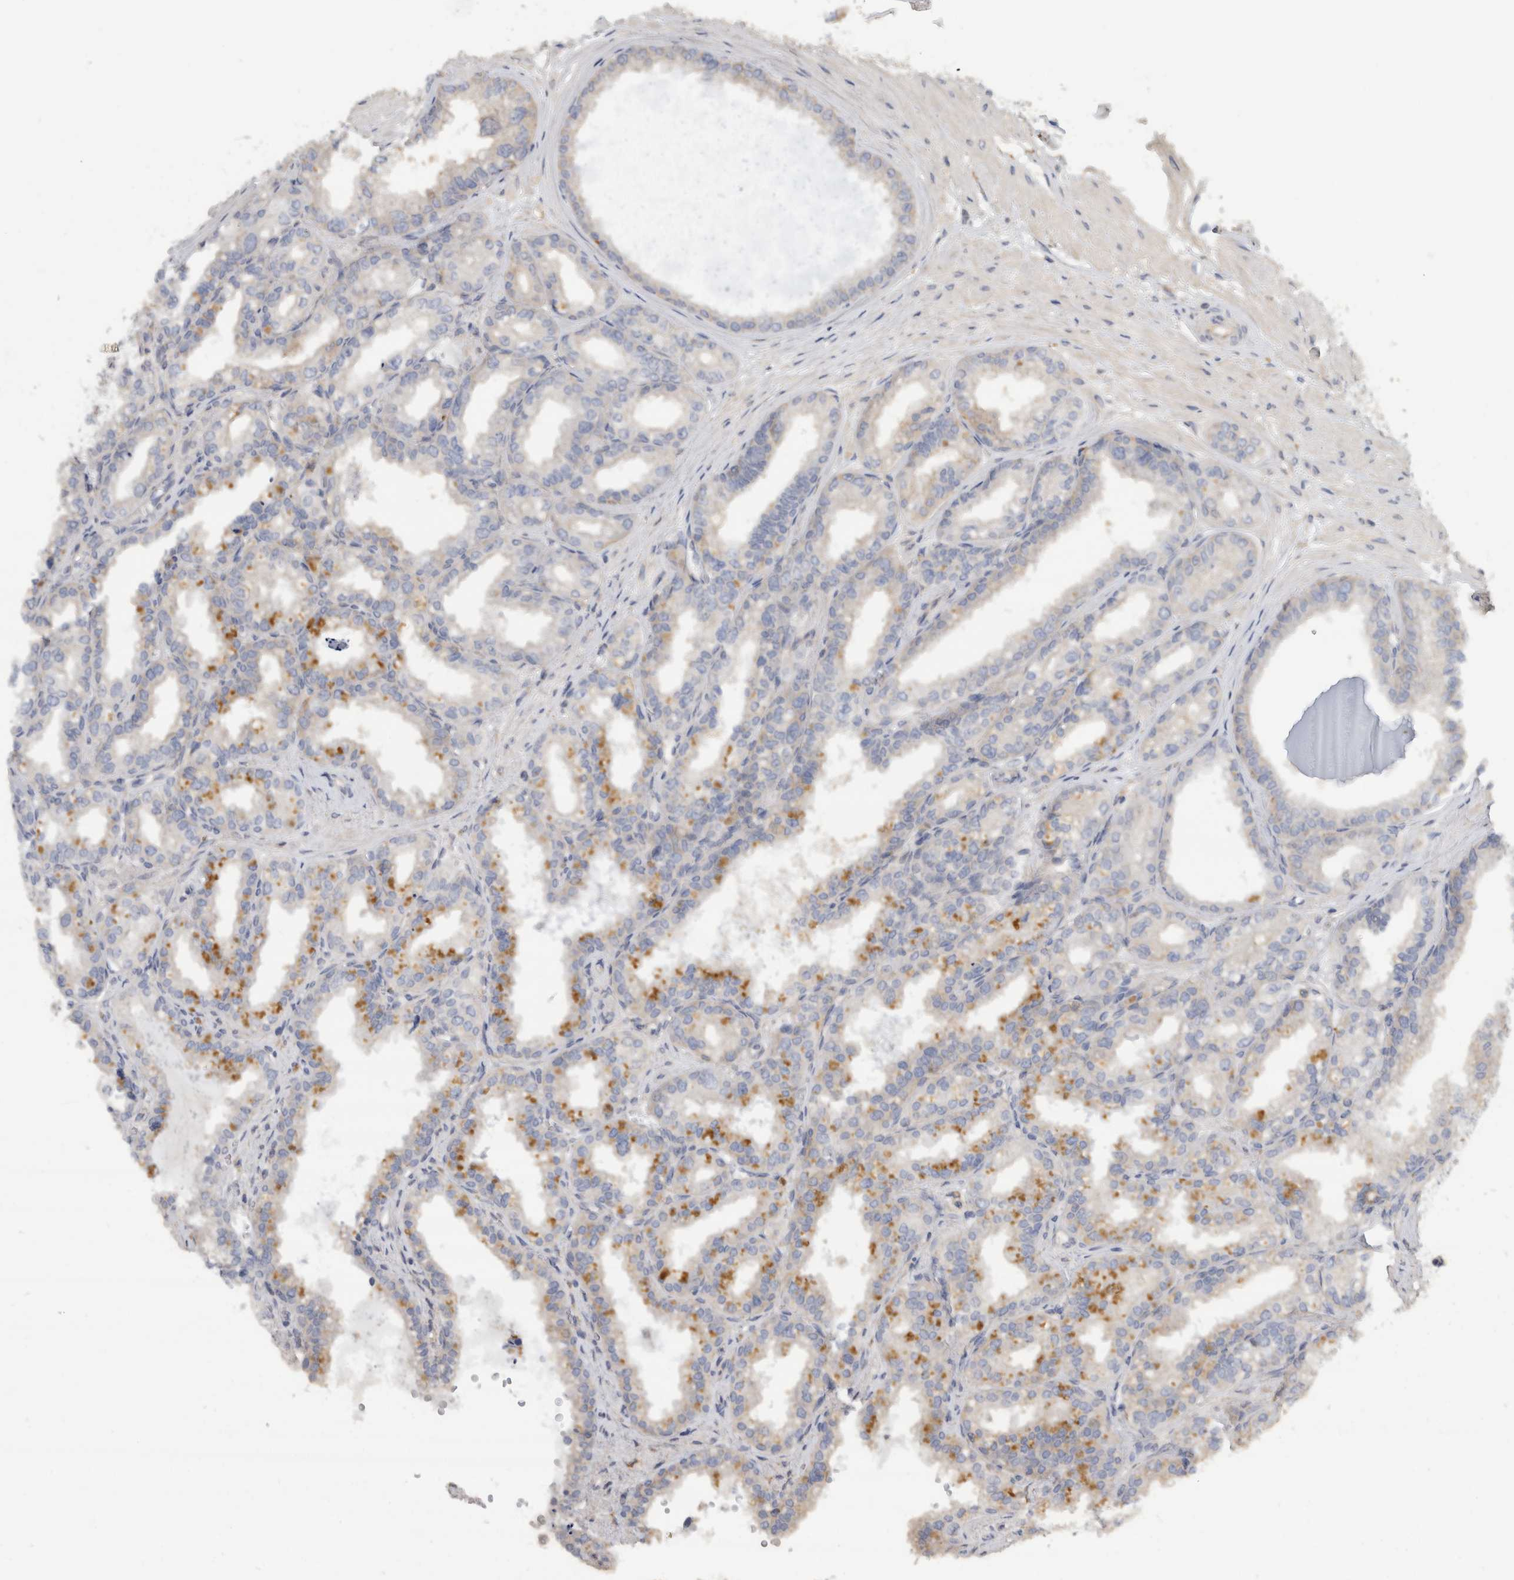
{"staining": {"intensity": "moderate", "quantity": "25%-75%", "location": "cytoplasmic/membranous"}, "tissue": "seminal vesicle", "cell_type": "Glandular cells", "image_type": "normal", "snomed": [{"axis": "morphology", "description": "Normal tissue, NOS"}, {"axis": "topography", "description": "Prostate"}, {"axis": "topography", "description": "Seminal veicle"}], "caption": "DAB (3,3'-diaminobenzidine) immunohistochemical staining of unremarkable seminal vesicle reveals moderate cytoplasmic/membranous protein staining in approximately 25%-75% of glandular cells.", "gene": "EIF4G3", "patient": {"sex": "male", "age": 51}}